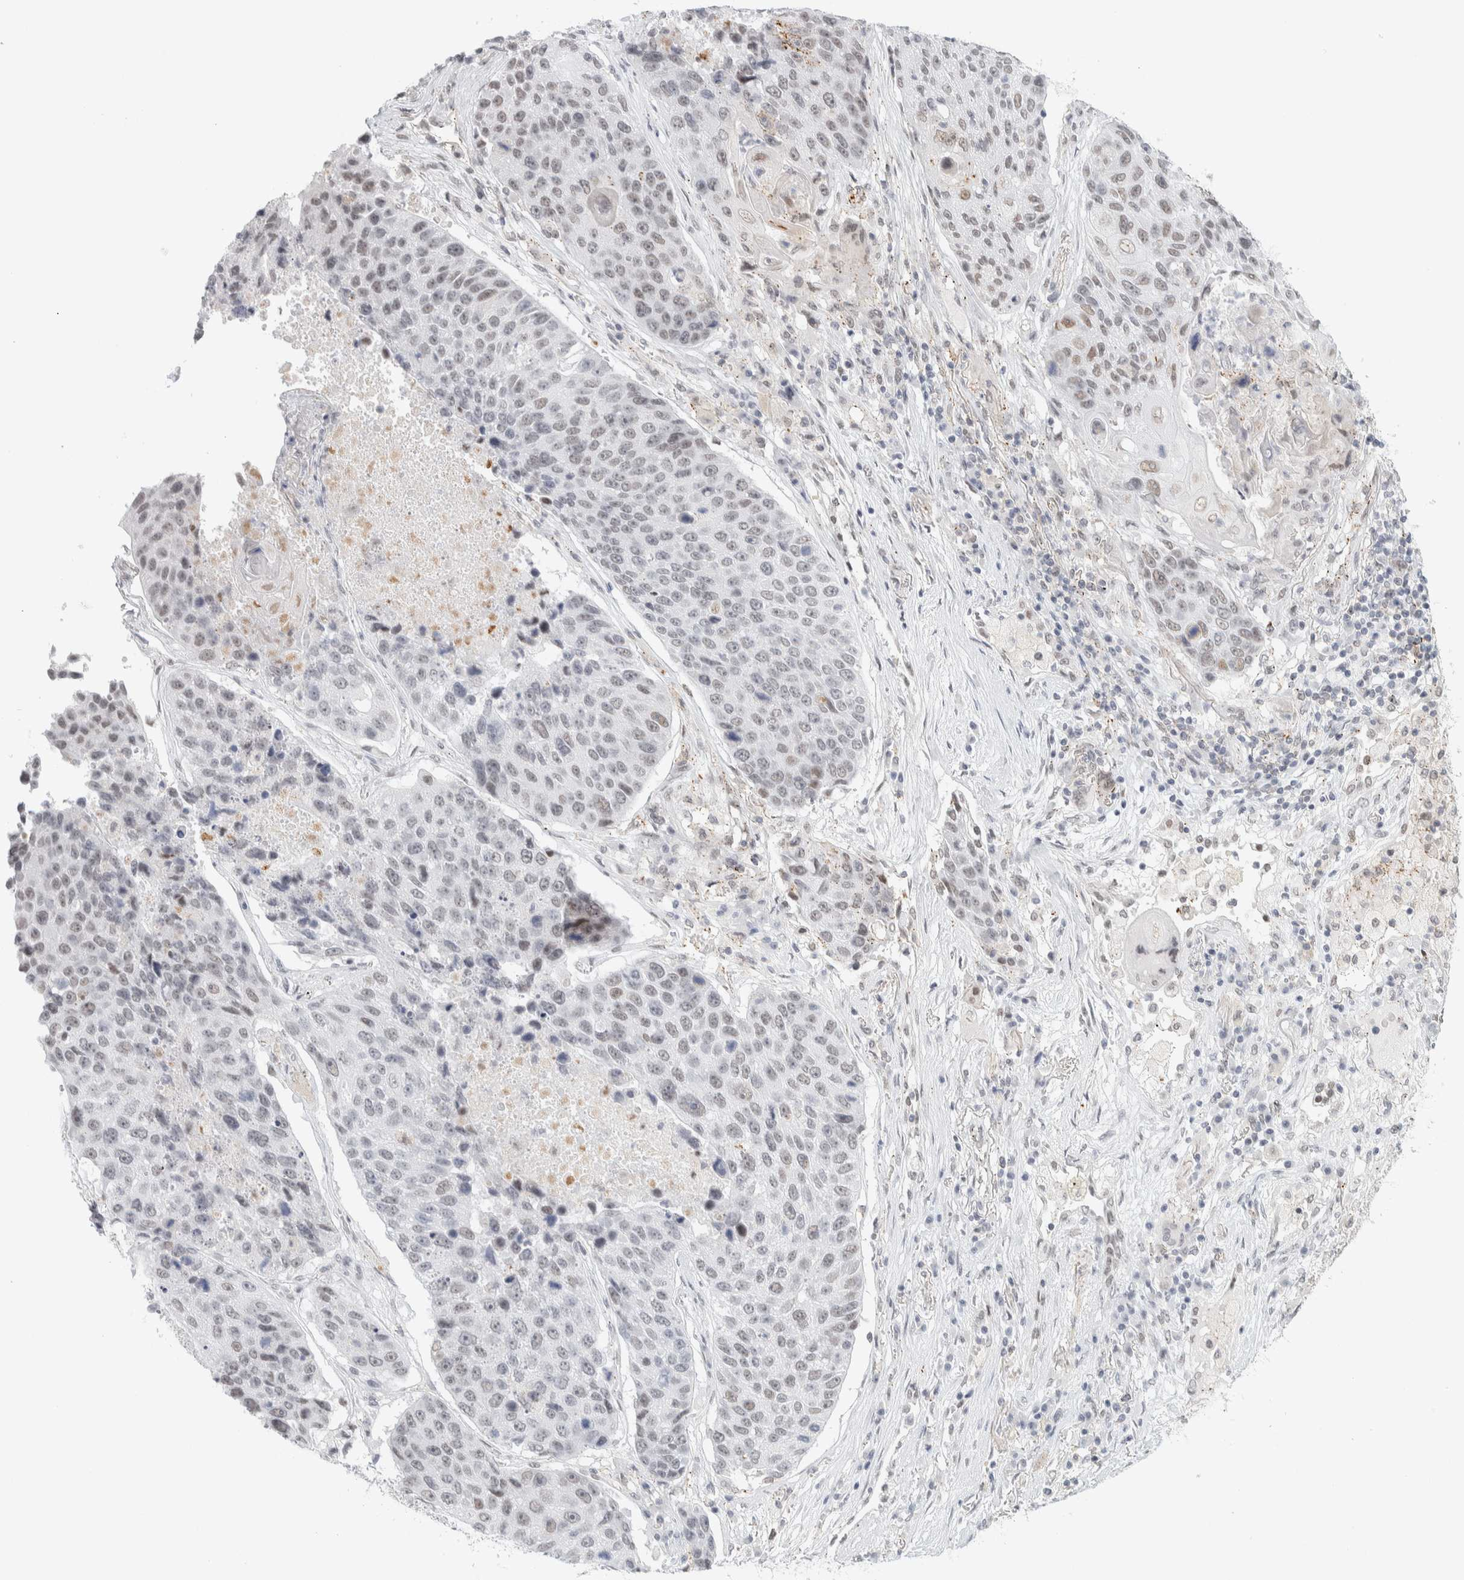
{"staining": {"intensity": "weak", "quantity": "<25%", "location": "nuclear"}, "tissue": "lung cancer", "cell_type": "Tumor cells", "image_type": "cancer", "snomed": [{"axis": "morphology", "description": "Squamous cell carcinoma, NOS"}, {"axis": "topography", "description": "Lung"}], "caption": "Photomicrograph shows no significant protein positivity in tumor cells of lung cancer (squamous cell carcinoma).", "gene": "CDH17", "patient": {"sex": "male", "age": 61}}